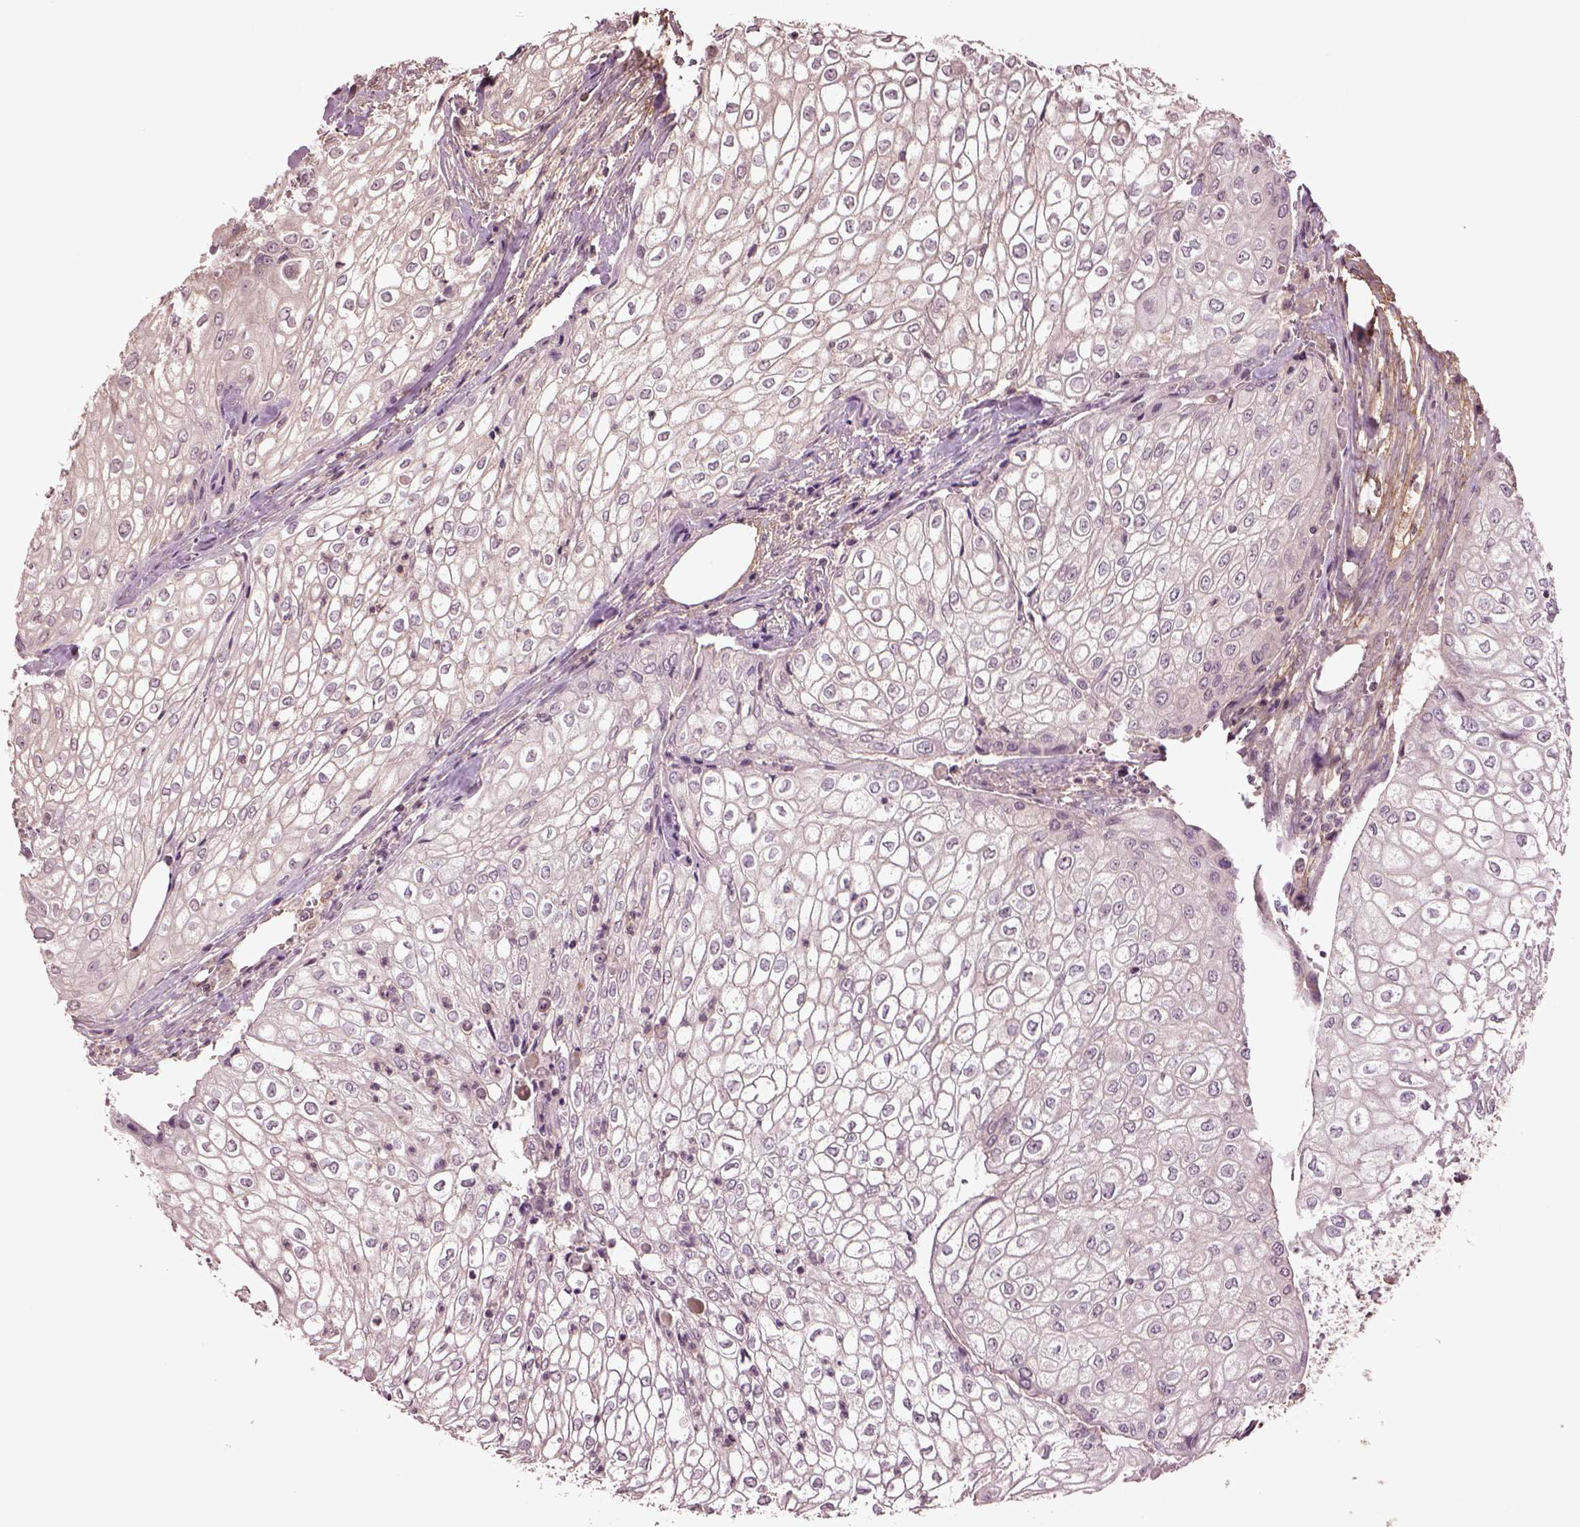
{"staining": {"intensity": "negative", "quantity": "none", "location": "none"}, "tissue": "urothelial cancer", "cell_type": "Tumor cells", "image_type": "cancer", "snomed": [{"axis": "morphology", "description": "Urothelial carcinoma, High grade"}, {"axis": "topography", "description": "Urinary bladder"}], "caption": "Tumor cells are negative for brown protein staining in urothelial cancer.", "gene": "MTHFS", "patient": {"sex": "male", "age": 62}}